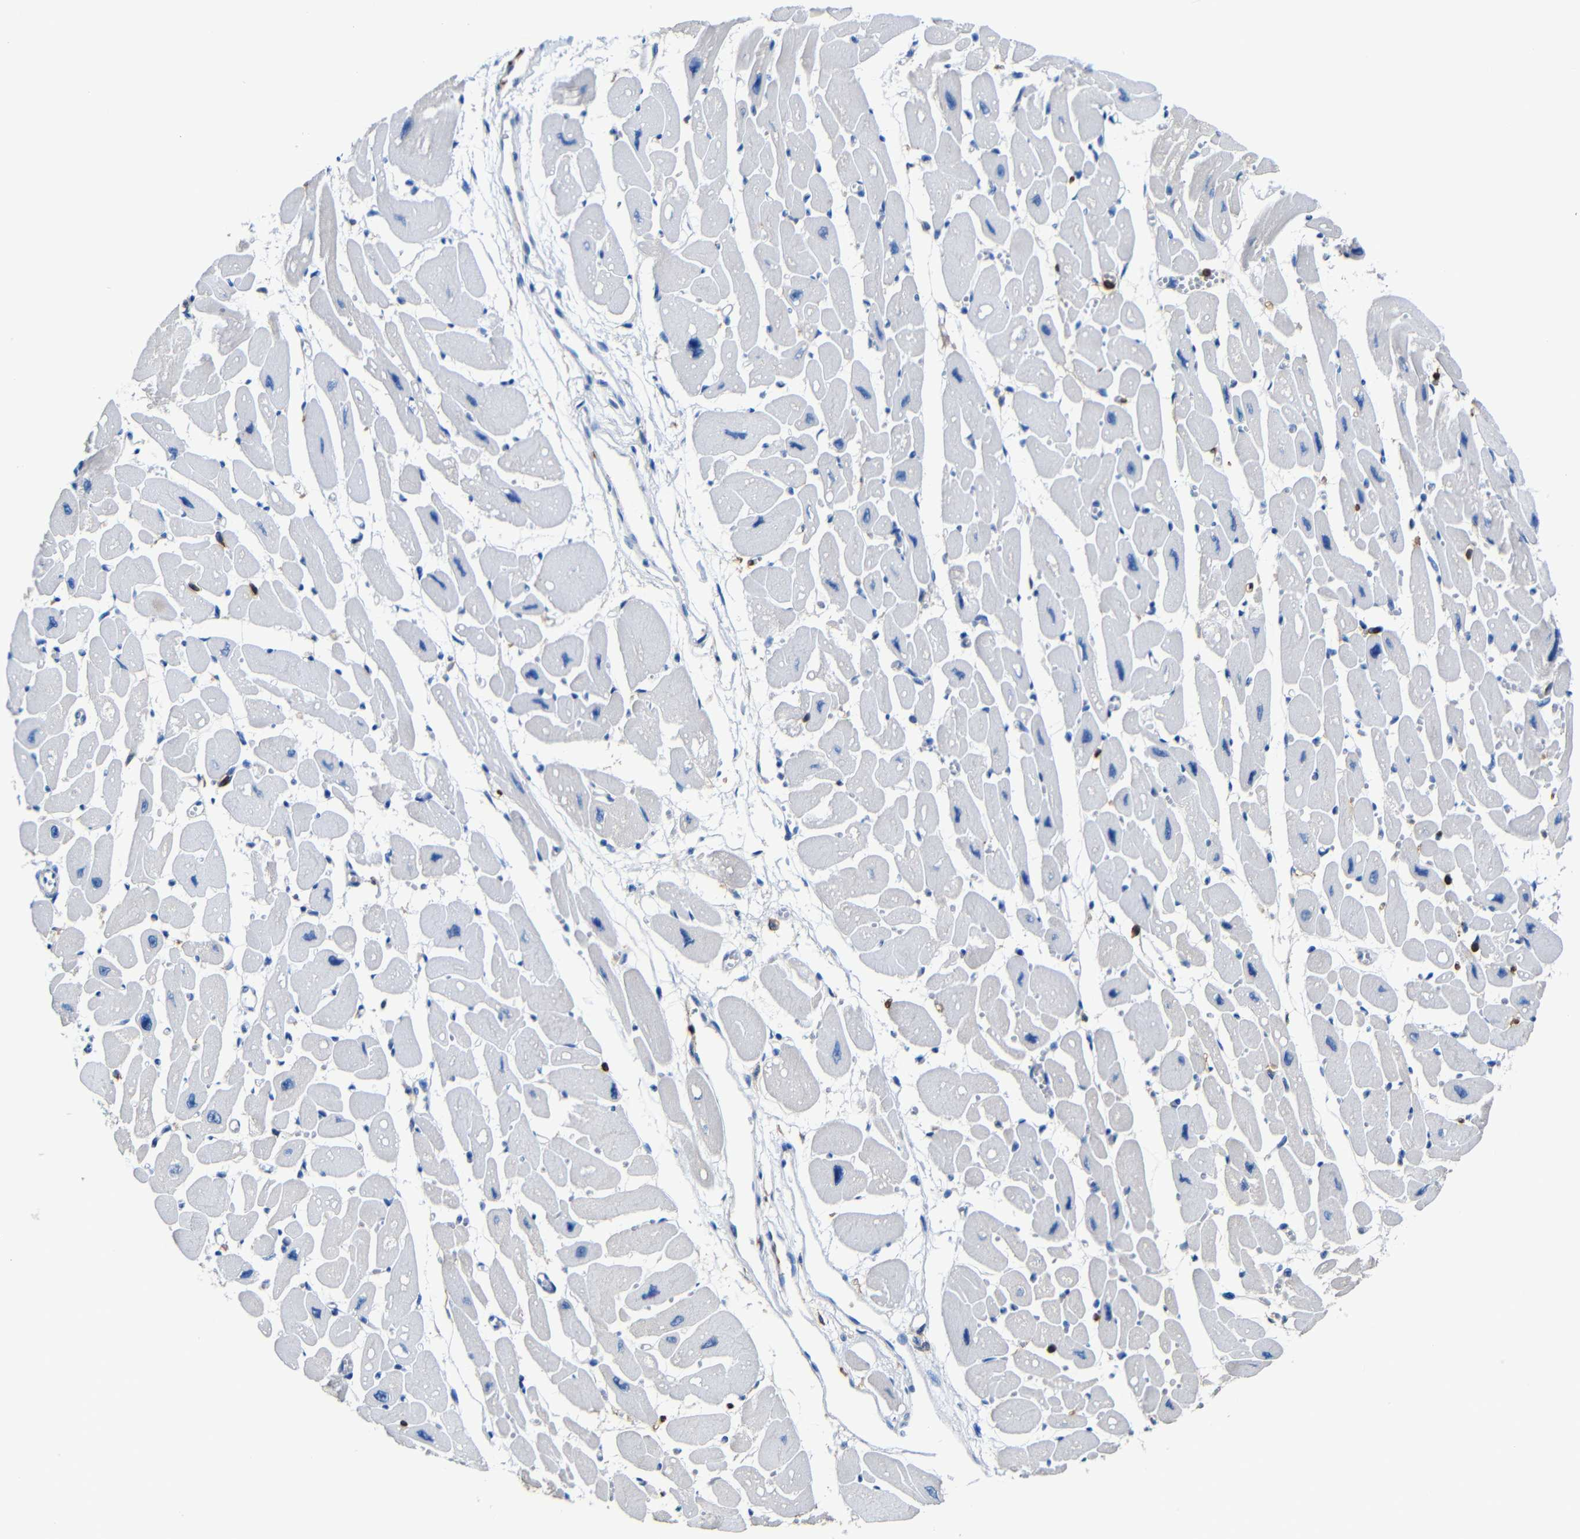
{"staining": {"intensity": "negative", "quantity": "none", "location": "none"}, "tissue": "heart muscle", "cell_type": "Cardiomyocytes", "image_type": "normal", "snomed": [{"axis": "morphology", "description": "Normal tissue, NOS"}, {"axis": "topography", "description": "Heart"}], "caption": "Immunohistochemistry image of unremarkable human heart muscle stained for a protein (brown), which demonstrates no positivity in cardiomyocytes.", "gene": "P2RY12", "patient": {"sex": "female", "age": 54}}